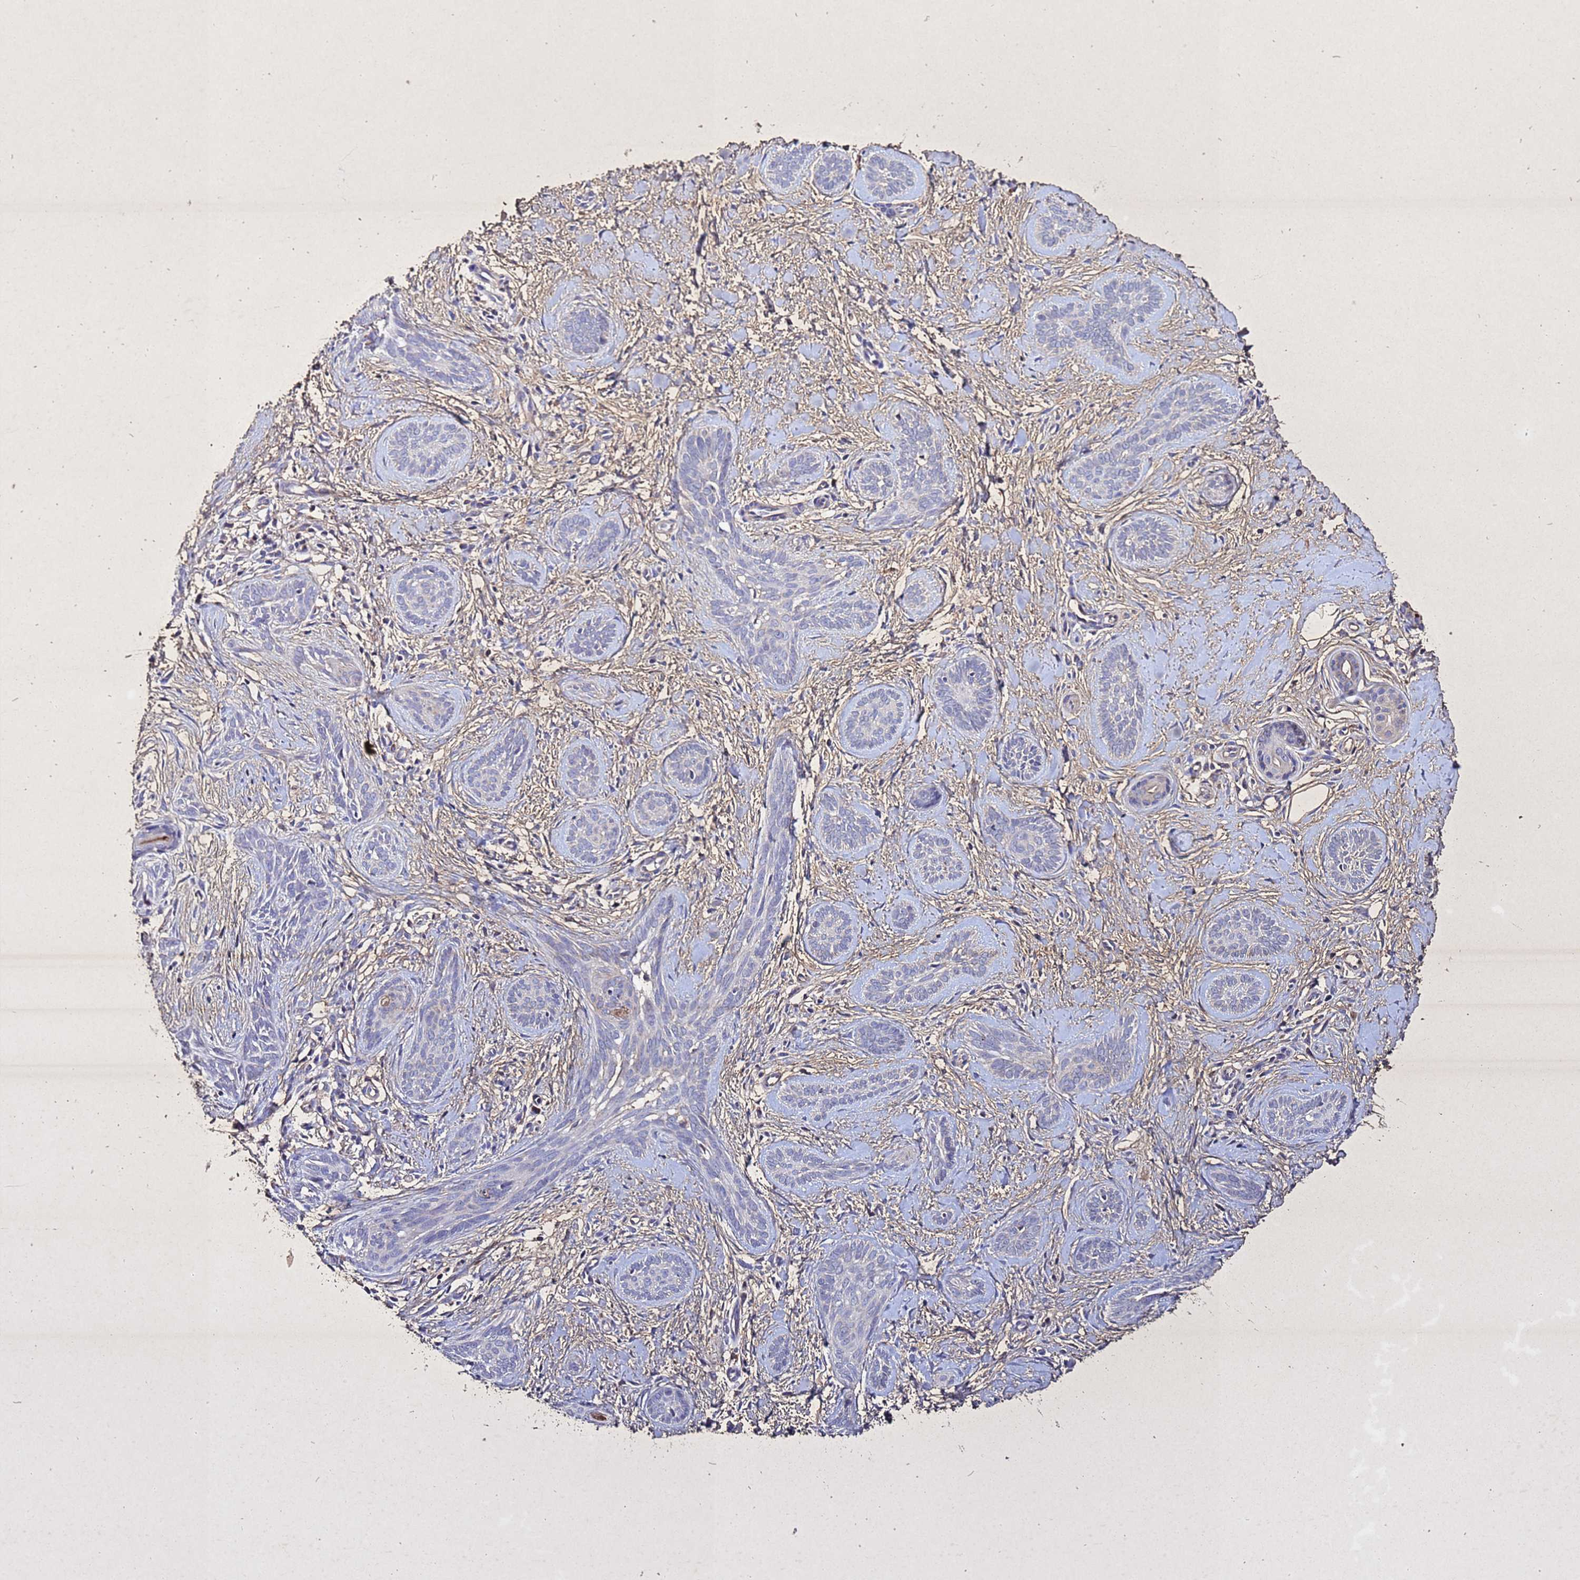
{"staining": {"intensity": "negative", "quantity": "none", "location": "none"}, "tissue": "skin cancer", "cell_type": "Tumor cells", "image_type": "cancer", "snomed": [{"axis": "morphology", "description": "Basal cell carcinoma"}, {"axis": "topography", "description": "Skin"}], "caption": "DAB immunohistochemical staining of skin basal cell carcinoma displays no significant staining in tumor cells. (Brightfield microscopy of DAB IHC at high magnification).", "gene": "SV2B", "patient": {"sex": "female", "age": 81}}